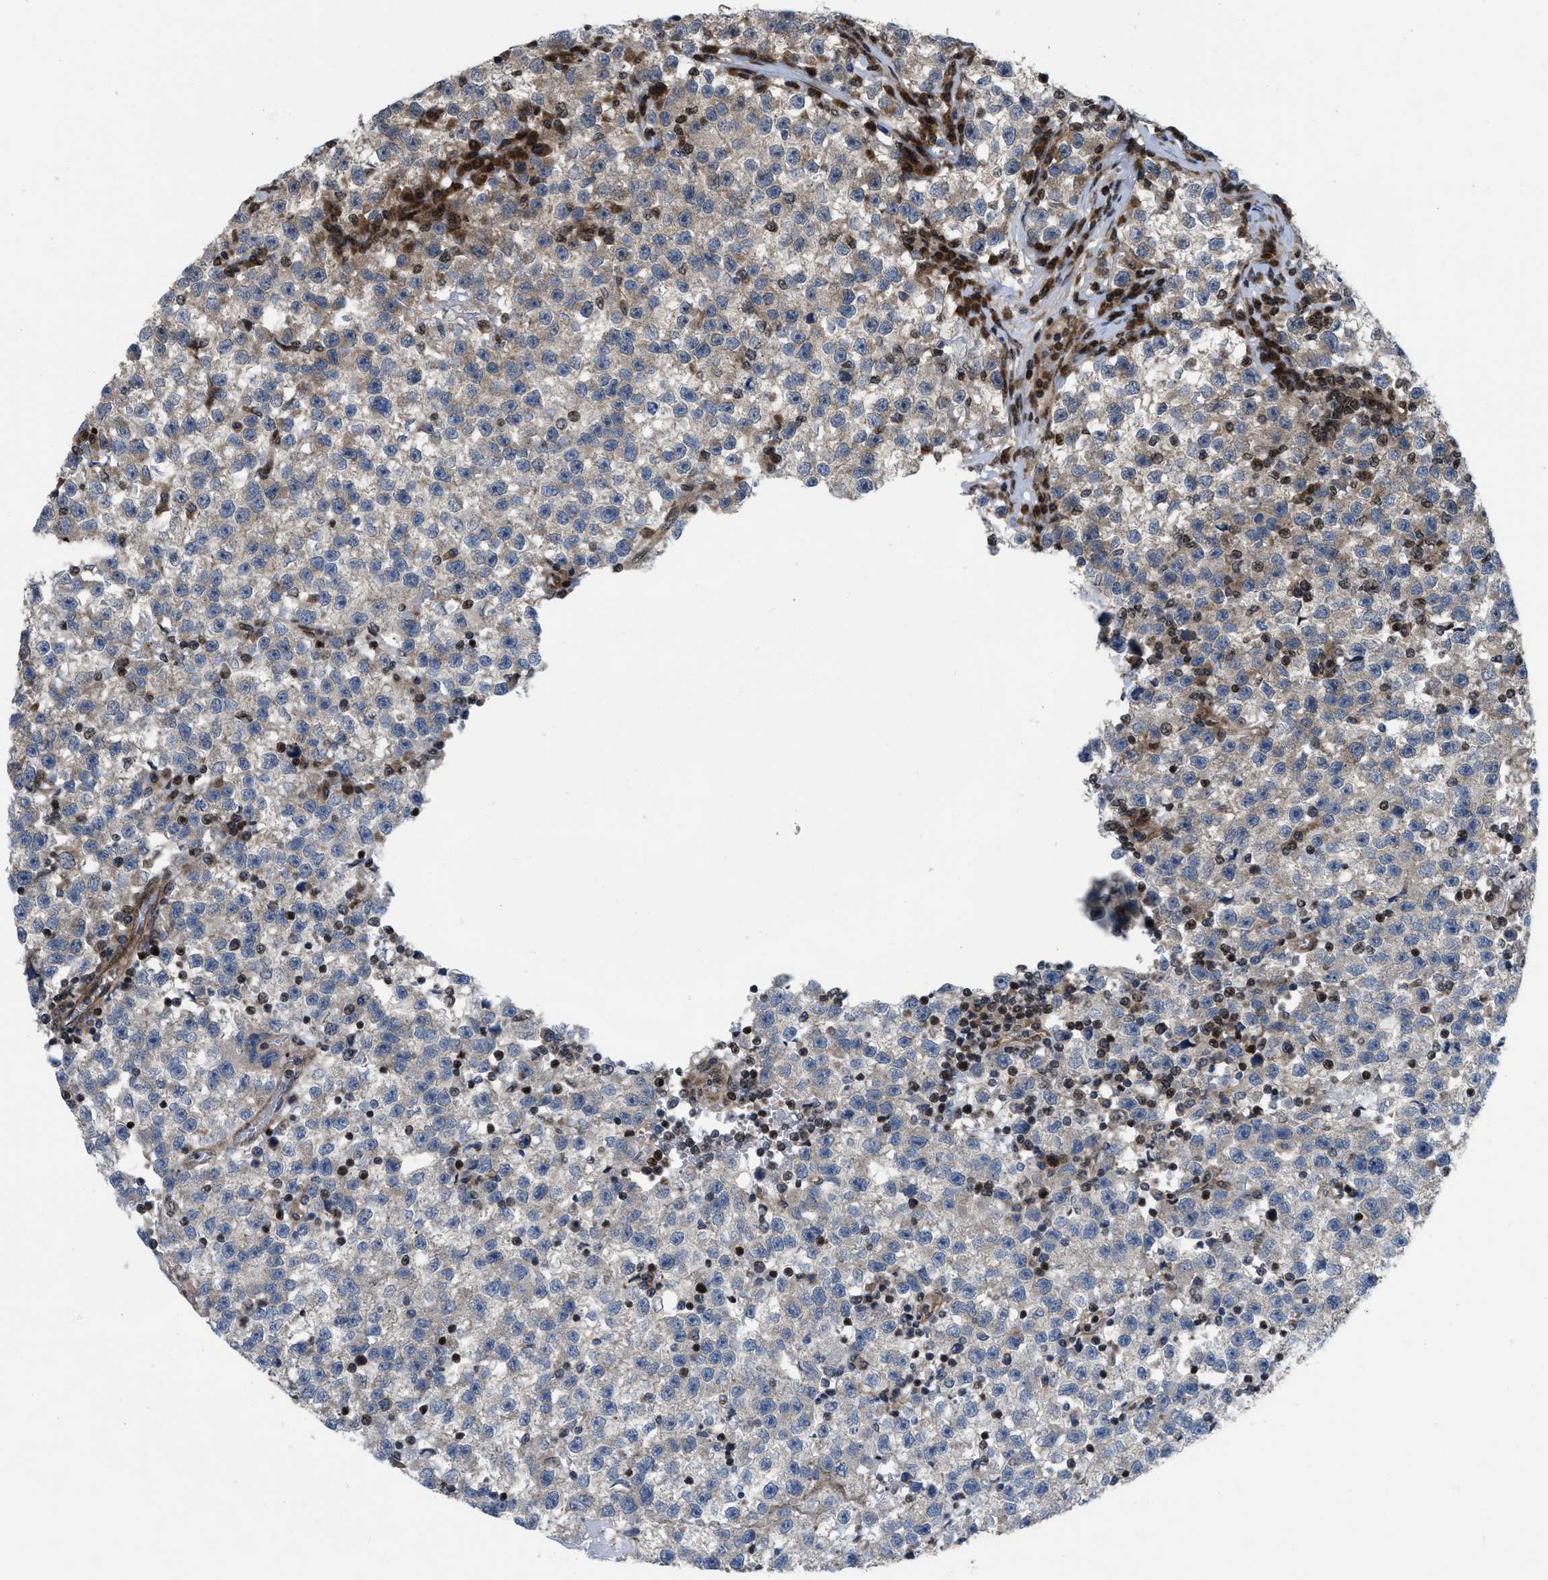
{"staining": {"intensity": "weak", "quantity": "<25%", "location": "cytoplasmic/membranous"}, "tissue": "testis cancer", "cell_type": "Tumor cells", "image_type": "cancer", "snomed": [{"axis": "morphology", "description": "Seminoma, NOS"}, {"axis": "topography", "description": "Testis"}], "caption": "Immunohistochemistry (IHC) photomicrograph of testis seminoma stained for a protein (brown), which demonstrates no expression in tumor cells.", "gene": "PPP2CB", "patient": {"sex": "male", "age": 22}}